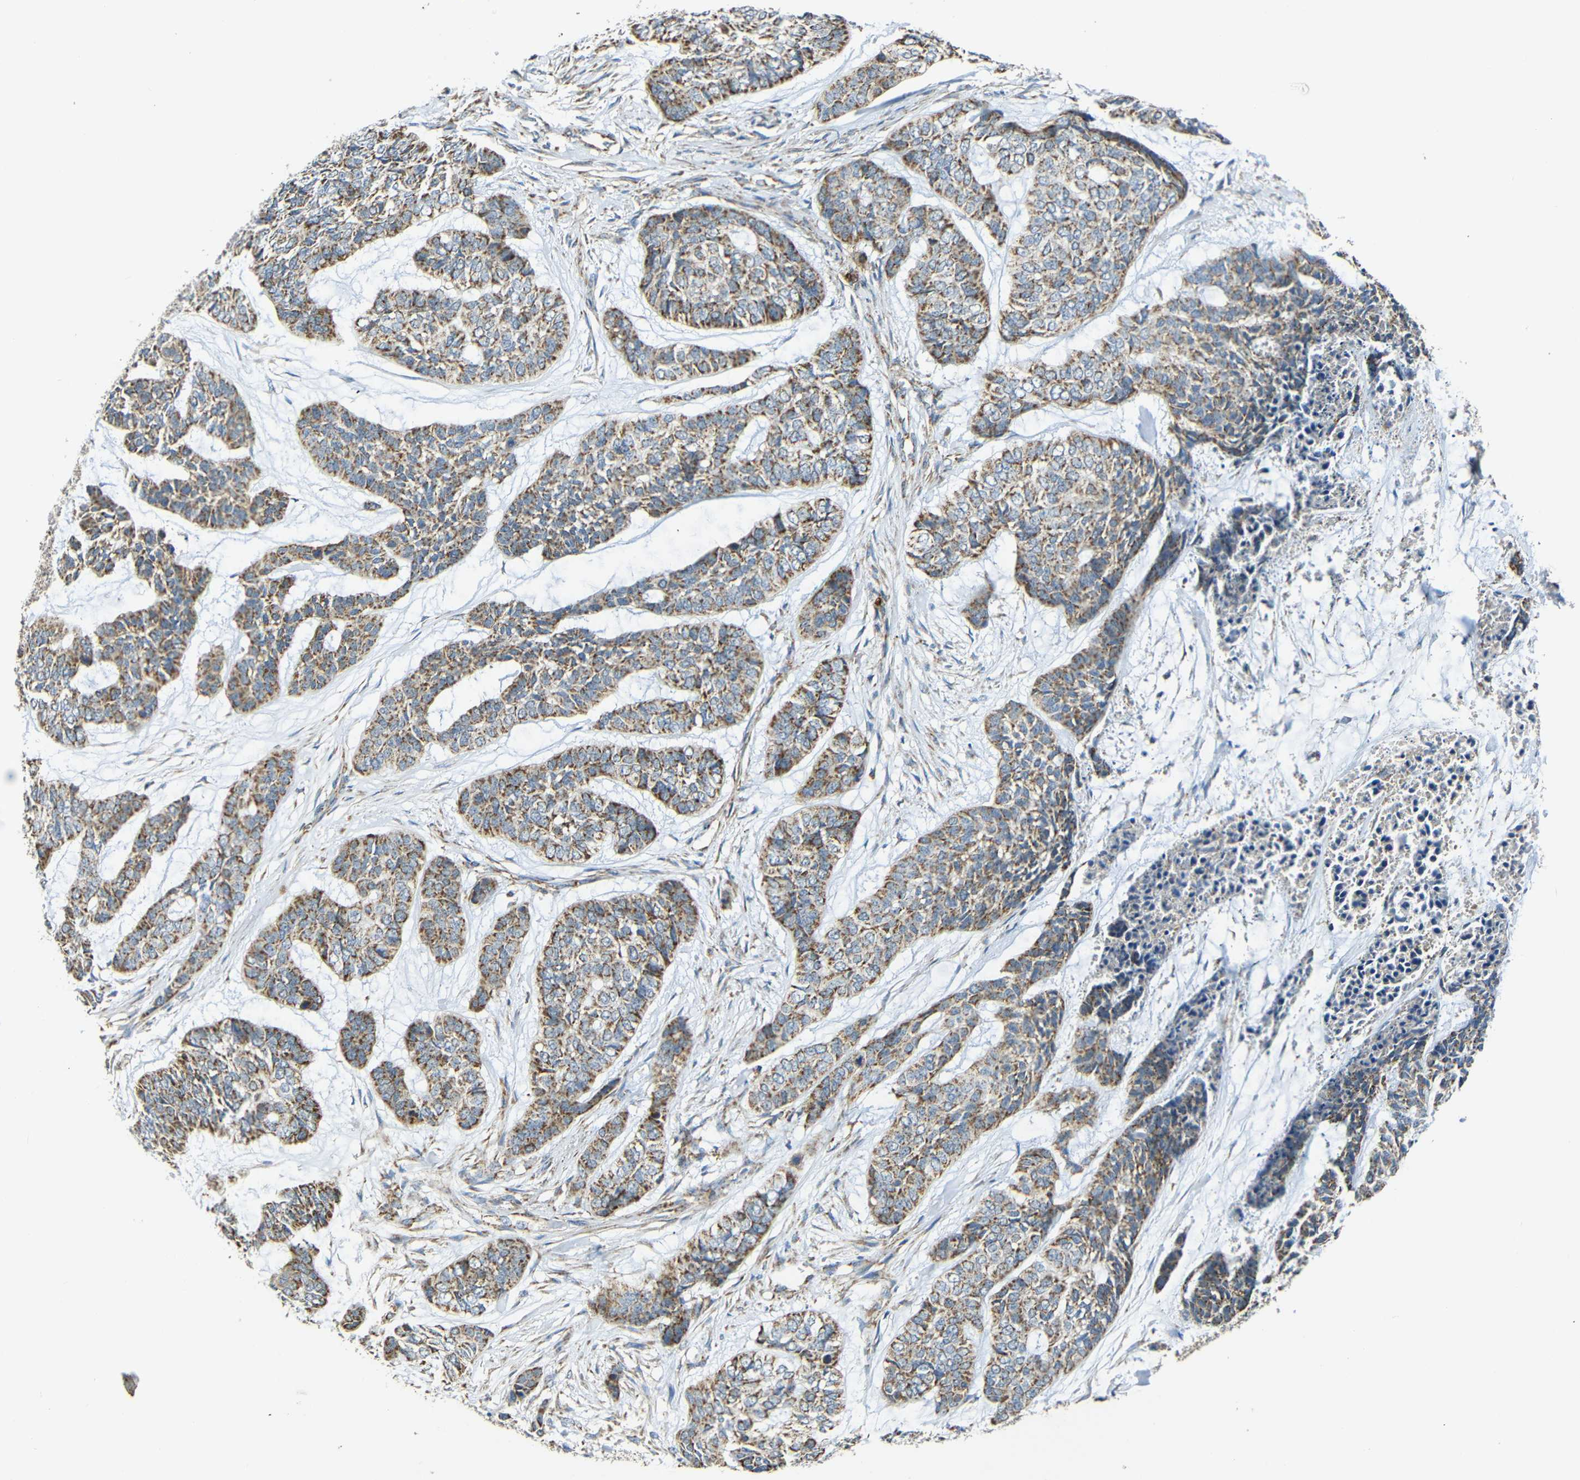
{"staining": {"intensity": "moderate", "quantity": ">75%", "location": "cytoplasmic/membranous"}, "tissue": "skin cancer", "cell_type": "Tumor cells", "image_type": "cancer", "snomed": [{"axis": "morphology", "description": "Basal cell carcinoma"}, {"axis": "topography", "description": "Skin"}], "caption": "Protein expression analysis of human basal cell carcinoma (skin) reveals moderate cytoplasmic/membranous positivity in about >75% of tumor cells. The staining was performed using DAB (3,3'-diaminobenzidine) to visualize the protein expression in brown, while the nuclei were stained in blue with hematoxylin (Magnification: 20x).", "gene": "NR3C2", "patient": {"sex": "female", "age": 64}}